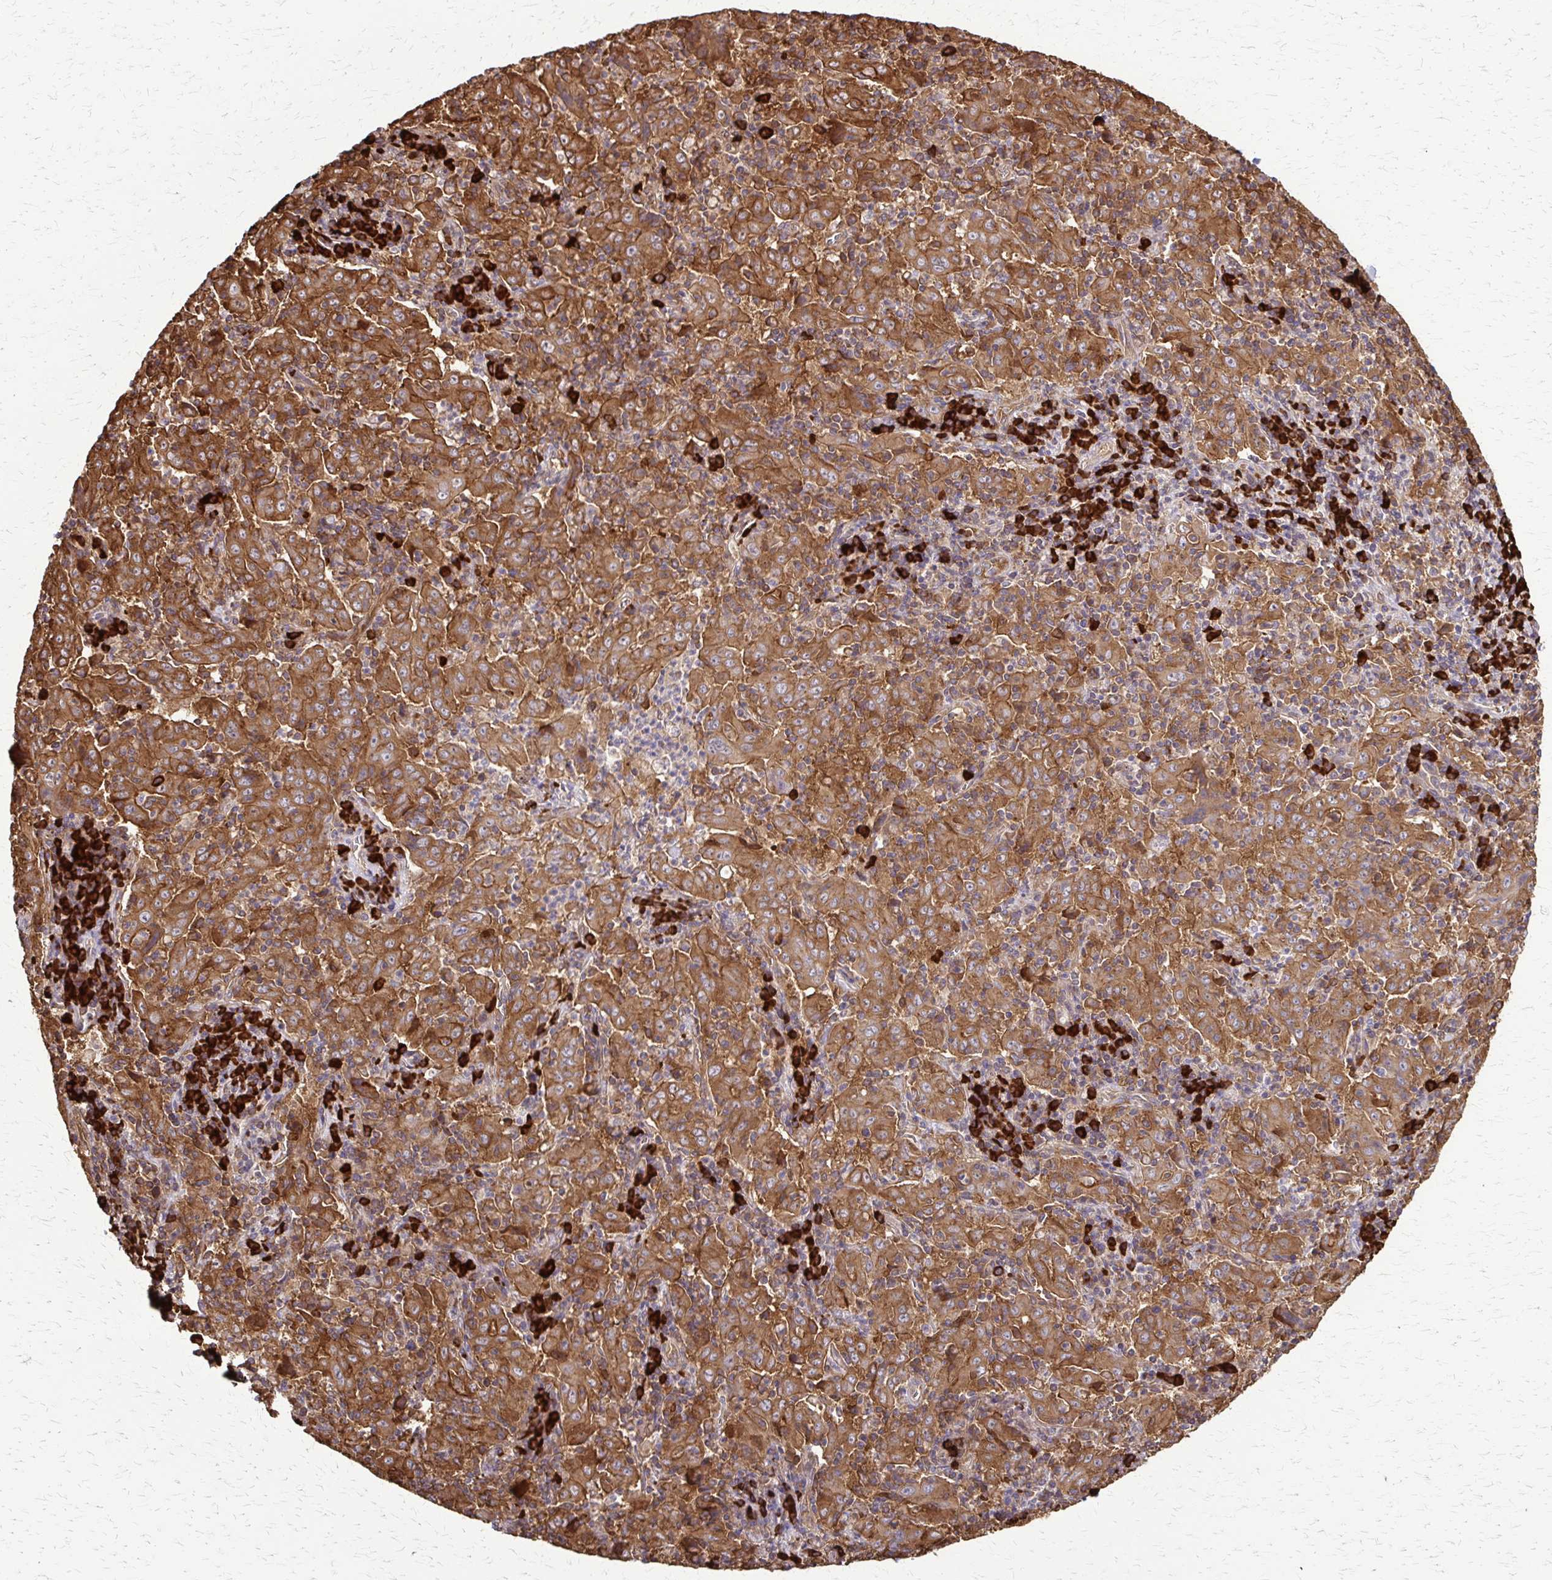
{"staining": {"intensity": "strong", "quantity": ">75%", "location": "cytoplasmic/membranous"}, "tissue": "pancreatic cancer", "cell_type": "Tumor cells", "image_type": "cancer", "snomed": [{"axis": "morphology", "description": "Adenocarcinoma, NOS"}, {"axis": "topography", "description": "Pancreas"}], "caption": "Immunohistochemistry (DAB (3,3'-diaminobenzidine)) staining of human adenocarcinoma (pancreatic) displays strong cytoplasmic/membranous protein positivity in approximately >75% of tumor cells.", "gene": "EEF2", "patient": {"sex": "male", "age": 63}}